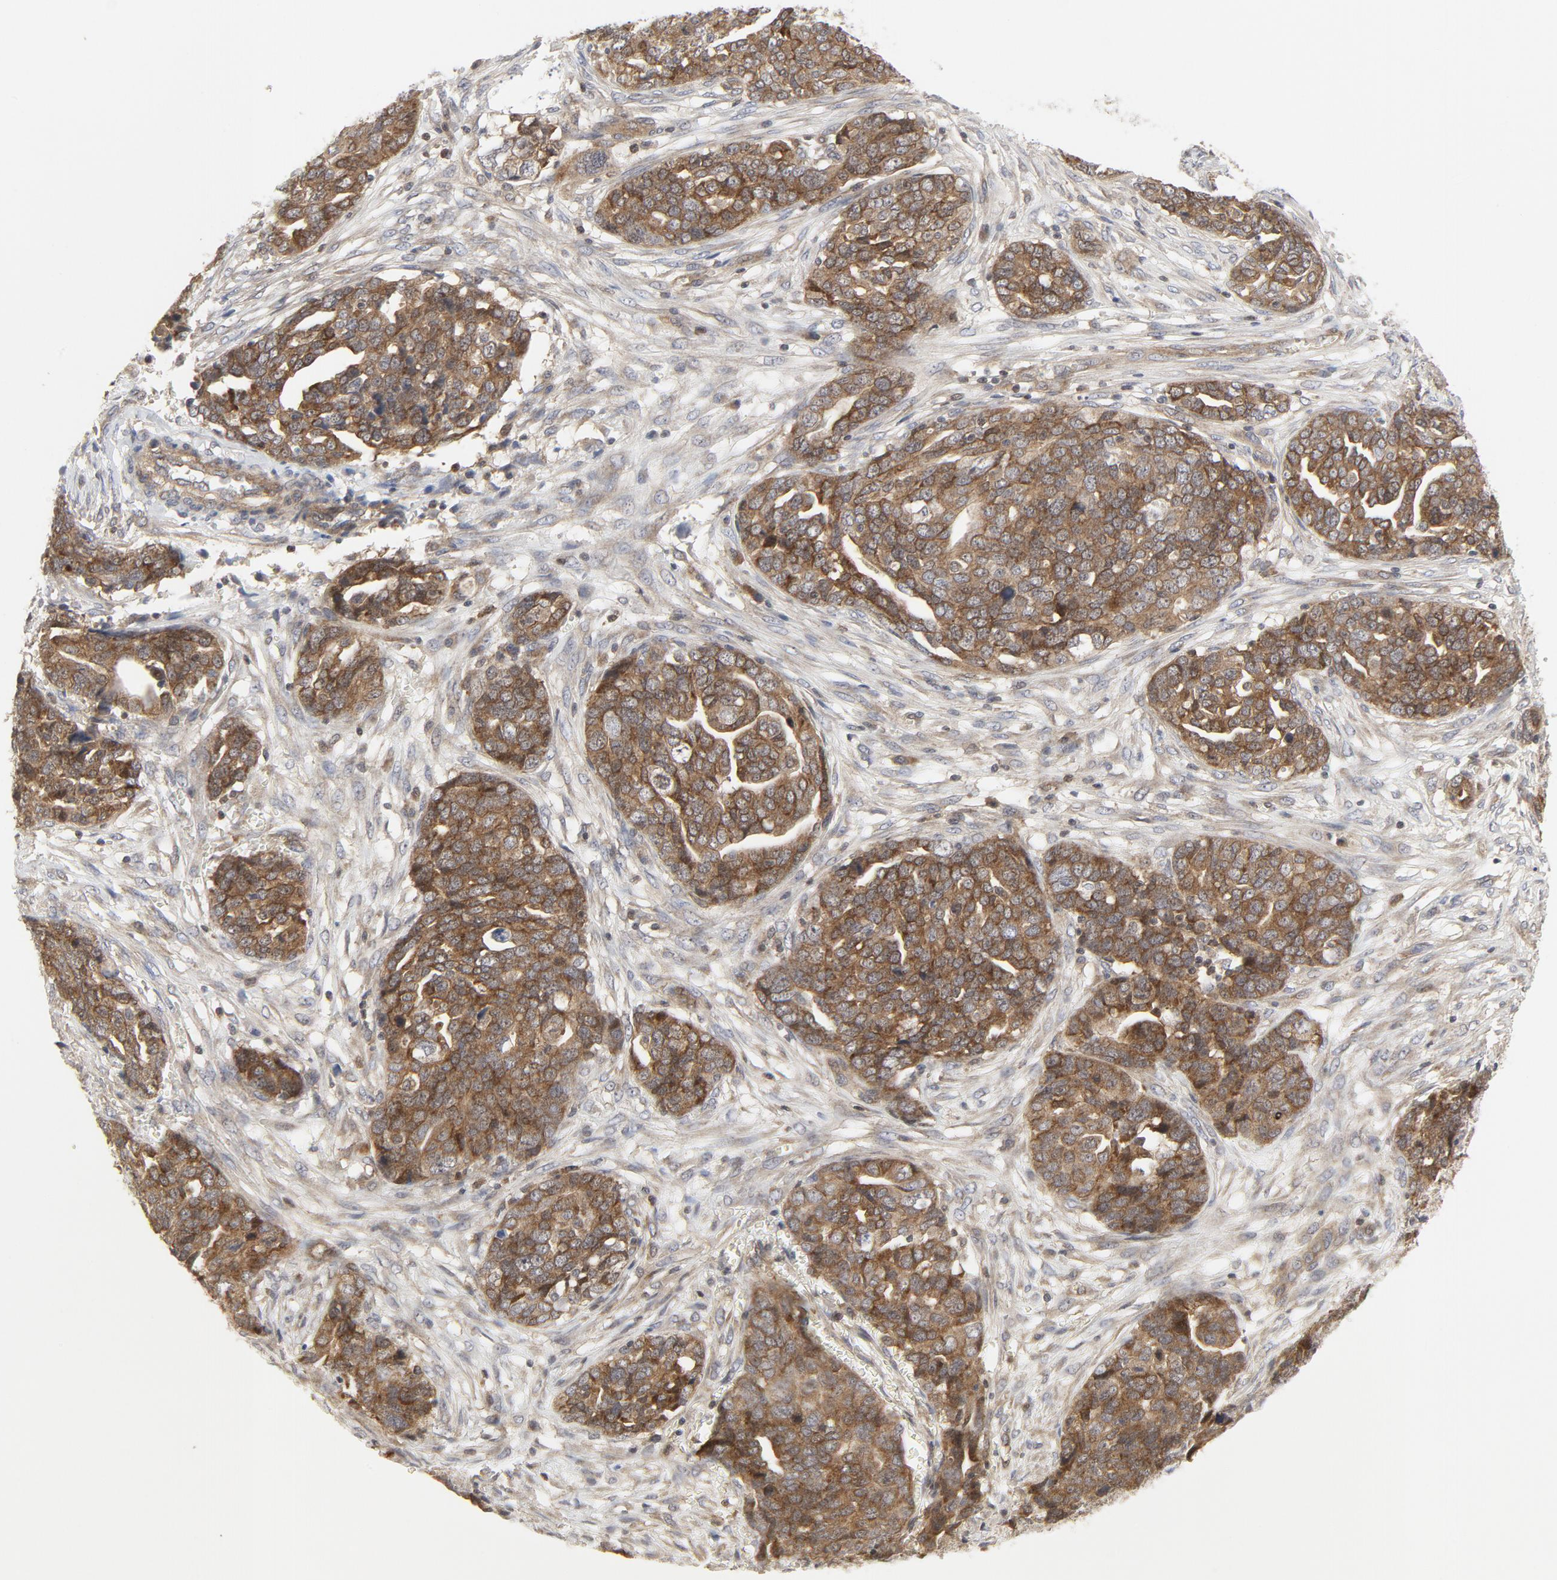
{"staining": {"intensity": "strong", "quantity": ">75%", "location": "cytoplasmic/membranous"}, "tissue": "ovarian cancer", "cell_type": "Tumor cells", "image_type": "cancer", "snomed": [{"axis": "morphology", "description": "Normal tissue, NOS"}, {"axis": "morphology", "description": "Cystadenocarcinoma, serous, NOS"}, {"axis": "topography", "description": "Fallopian tube"}, {"axis": "topography", "description": "Ovary"}], "caption": "This is a photomicrograph of immunohistochemistry (IHC) staining of serous cystadenocarcinoma (ovarian), which shows strong positivity in the cytoplasmic/membranous of tumor cells.", "gene": "MAP2K7", "patient": {"sex": "female", "age": 56}}